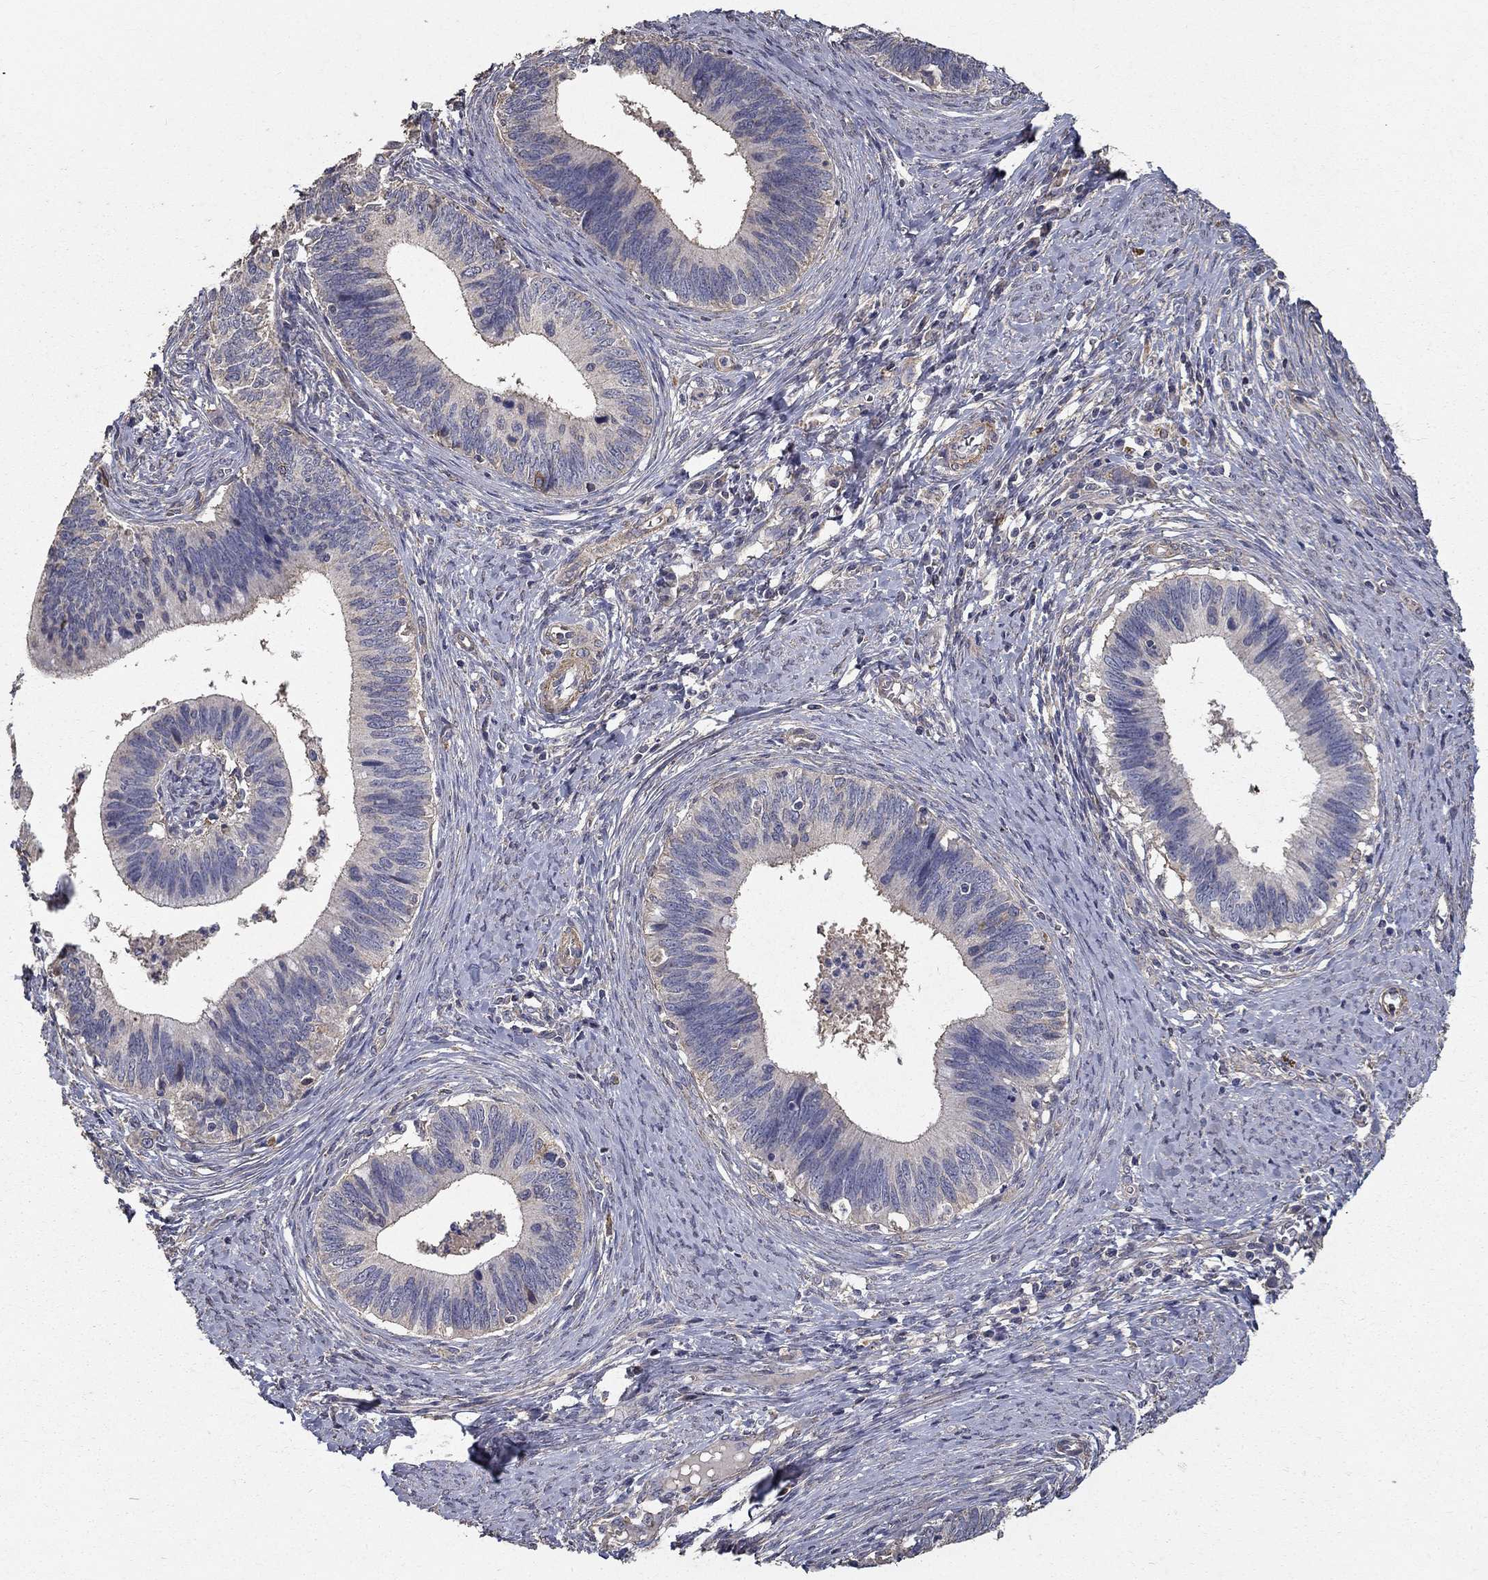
{"staining": {"intensity": "negative", "quantity": "none", "location": "none"}, "tissue": "cervical cancer", "cell_type": "Tumor cells", "image_type": "cancer", "snomed": [{"axis": "morphology", "description": "Adenocarcinoma, NOS"}, {"axis": "topography", "description": "Cervix"}], "caption": "This is a image of IHC staining of cervical cancer, which shows no staining in tumor cells.", "gene": "MPP2", "patient": {"sex": "female", "age": 42}}